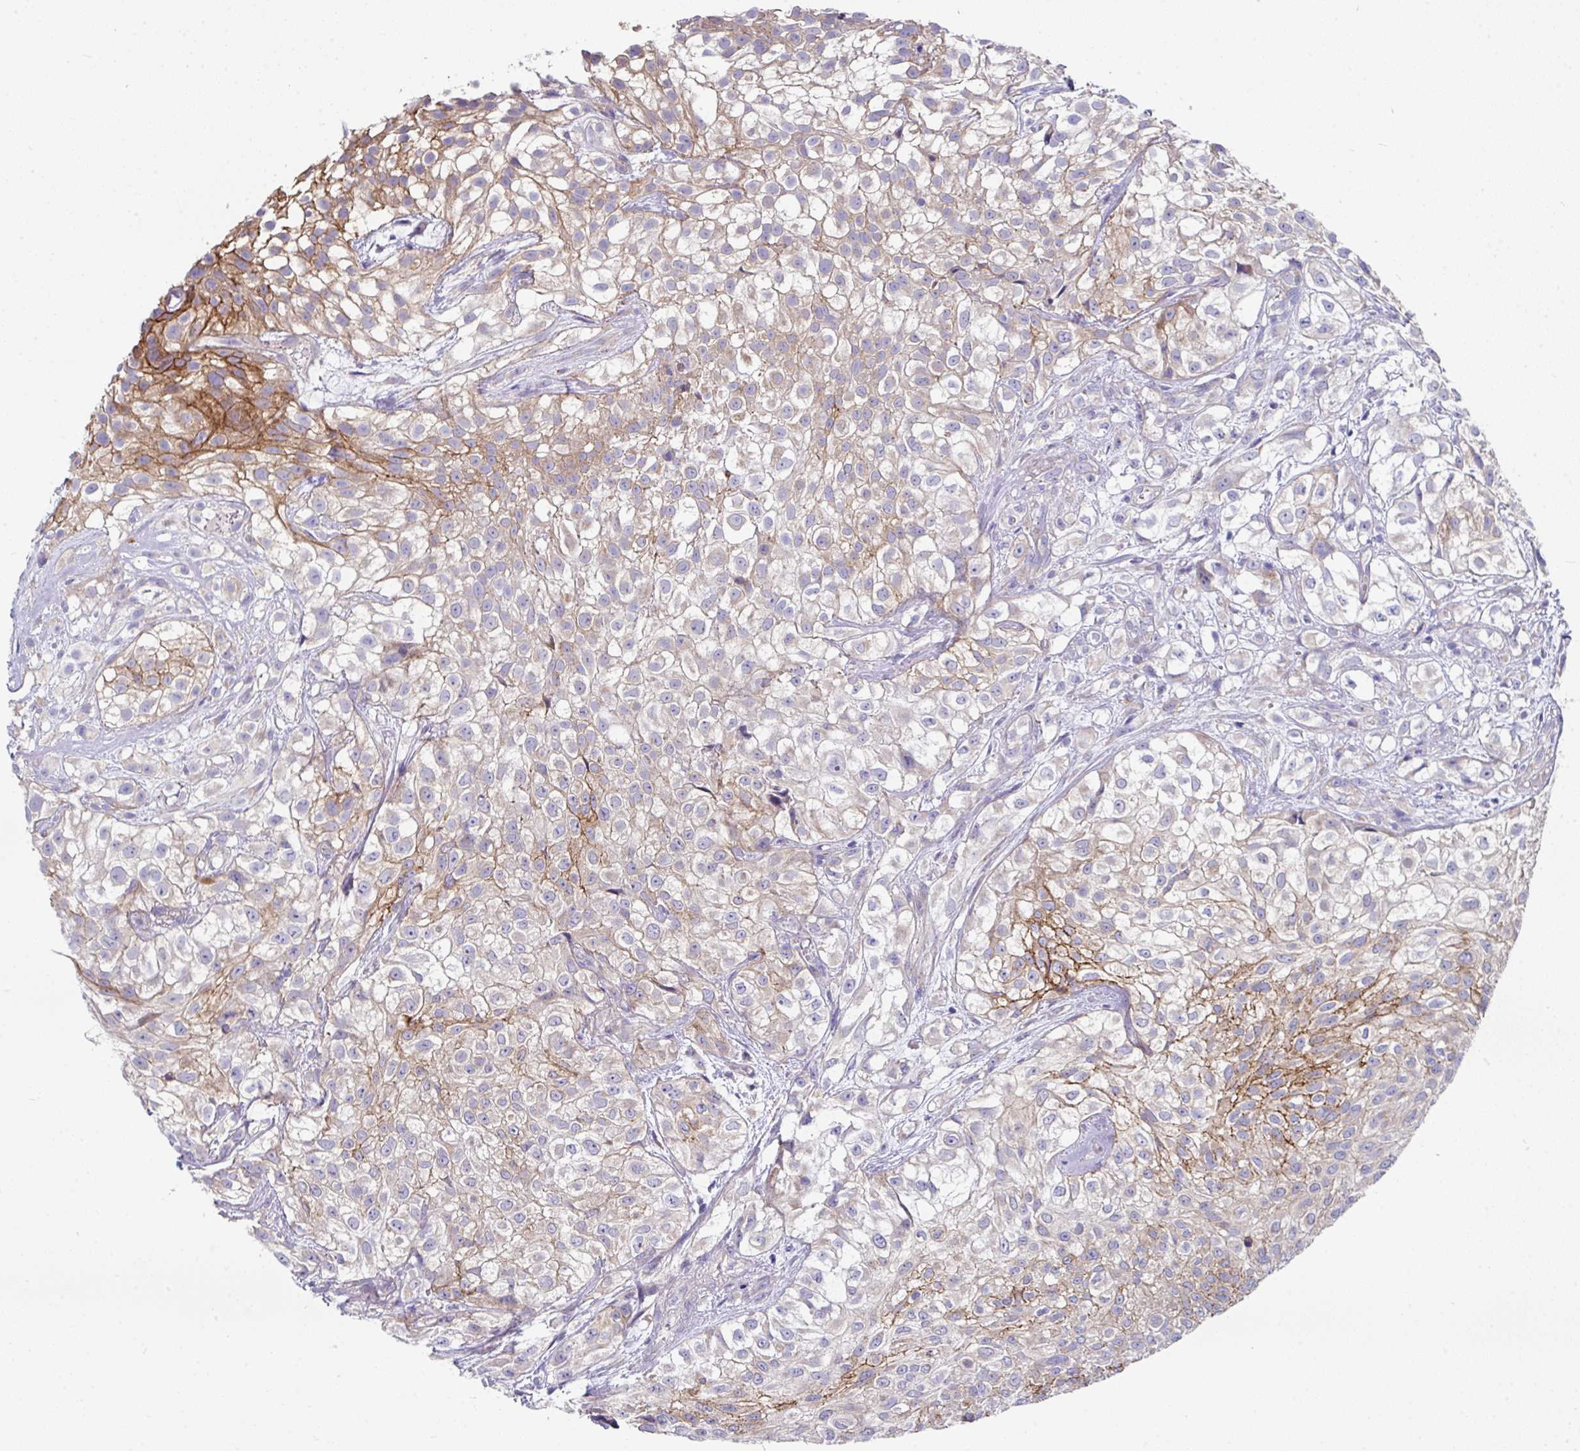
{"staining": {"intensity": "moderate", "quantity": "25%-75%", "location": "cytoplasmic/membranous"}, "tissue": "urothelial cancer", "cell_type": "Tumor cells", "image_type": "cancer", "snomed": [{"axis": "morphology", "description": "Urothelial carcinoma, High grade"}, {"axis": "topography", "description": "Urinary bladder"}], "caption": "A micrograph showing moderate cytoplasmic/membranous expression in approximately 25%-75% of tumor cells in urothelial carcinoma (high-grade), as visualized by brown immunohistochemical staining.", "gene": "CLDN1", "patient": {"sex": "male", "age": 56}}